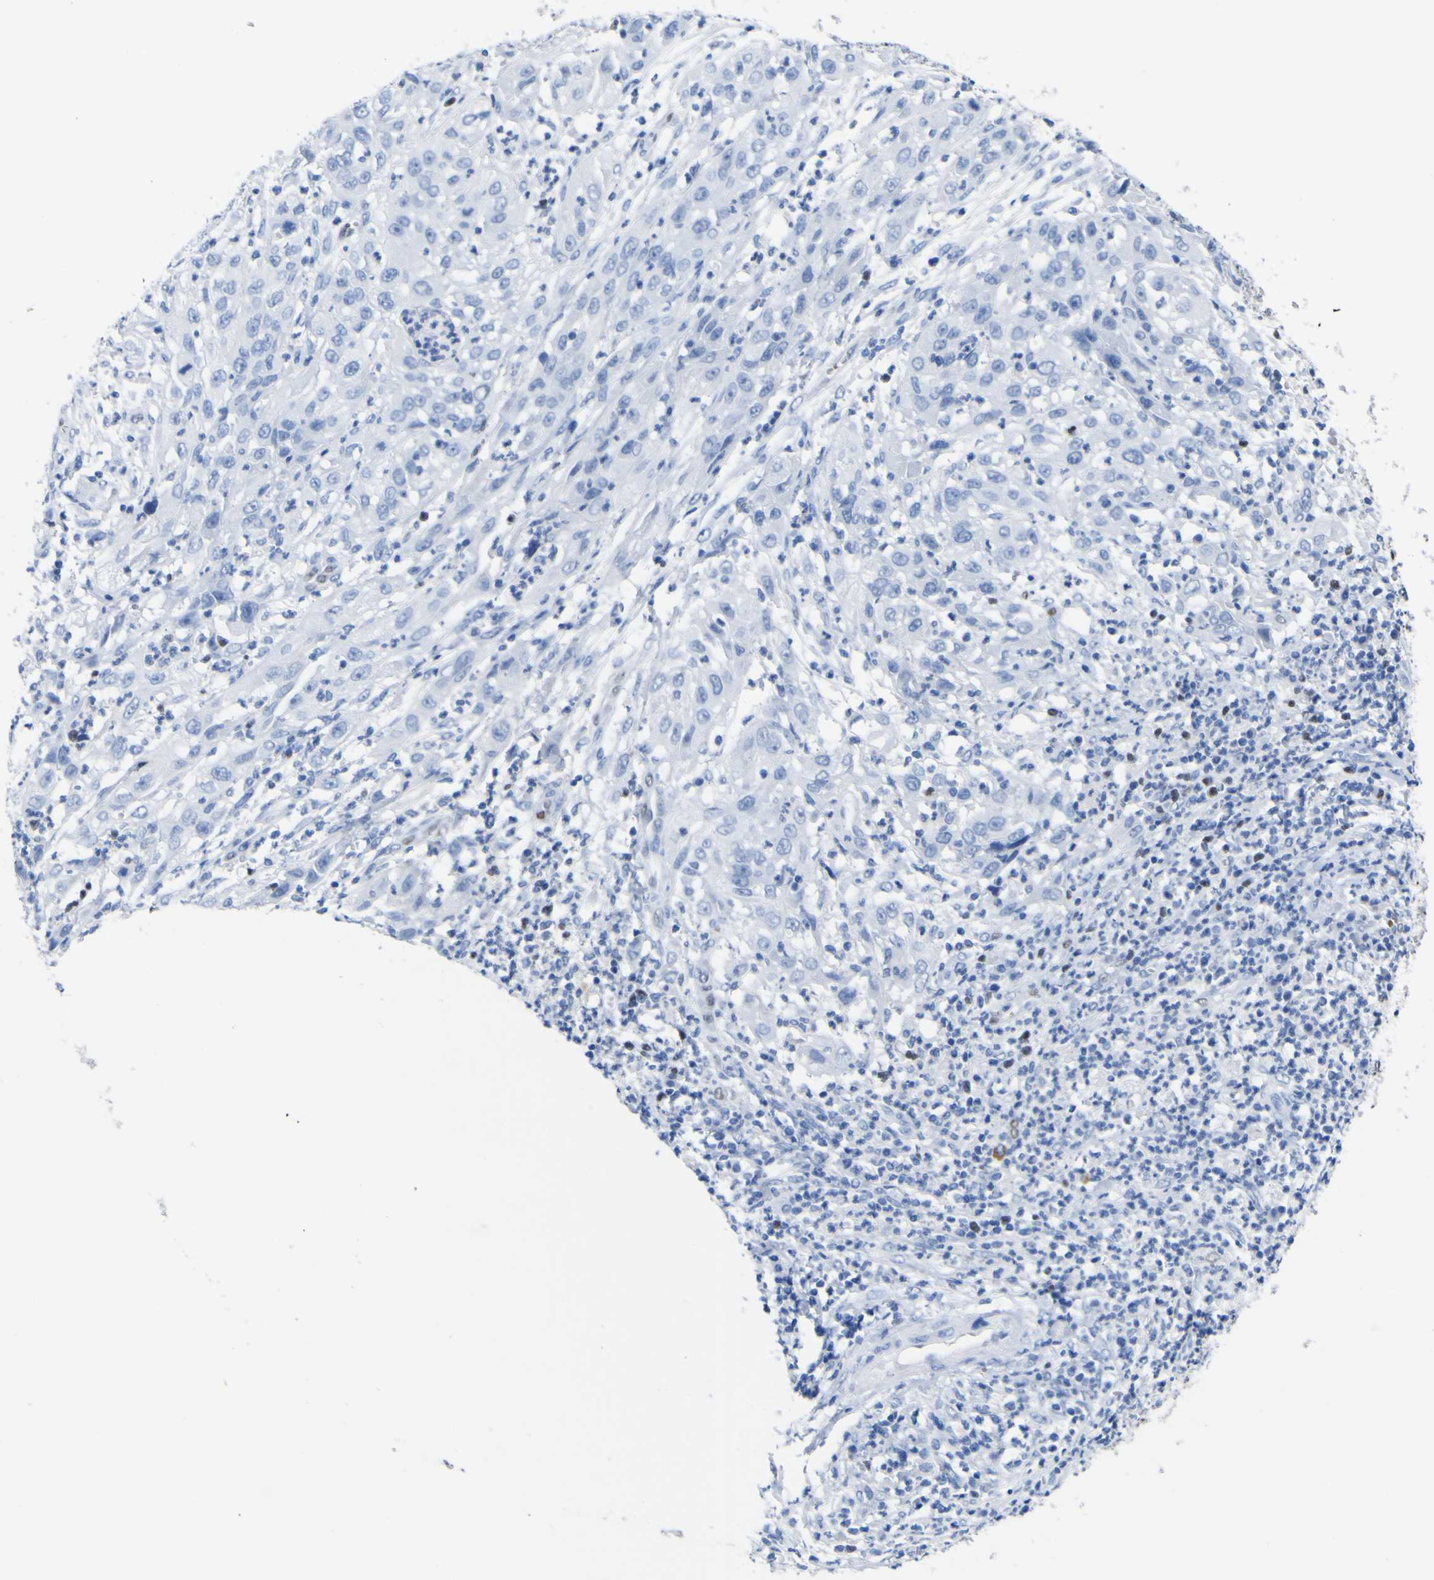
{"staining": {"intensity": "negative", "quantity": "none", "location": "none"}, "tissue": "cervical cancer", "cell_type": "Tumor cells", "image_type": "cancer", "snomed": [{"axis": "morphology", "description": "Squamous cell carcinoma, NOS"}, {"axis": "topography", "description": "Cervix"}], "caption": "This image is of cervical squamous cell carcinoma stained with immunohistochemistry (IHC) to label a protein in brown with the nuclei are counter-stained blue. There is no staining in tumor cells.", "gene": "DACH1", "patient": {"sex": "female", "age": 32}}